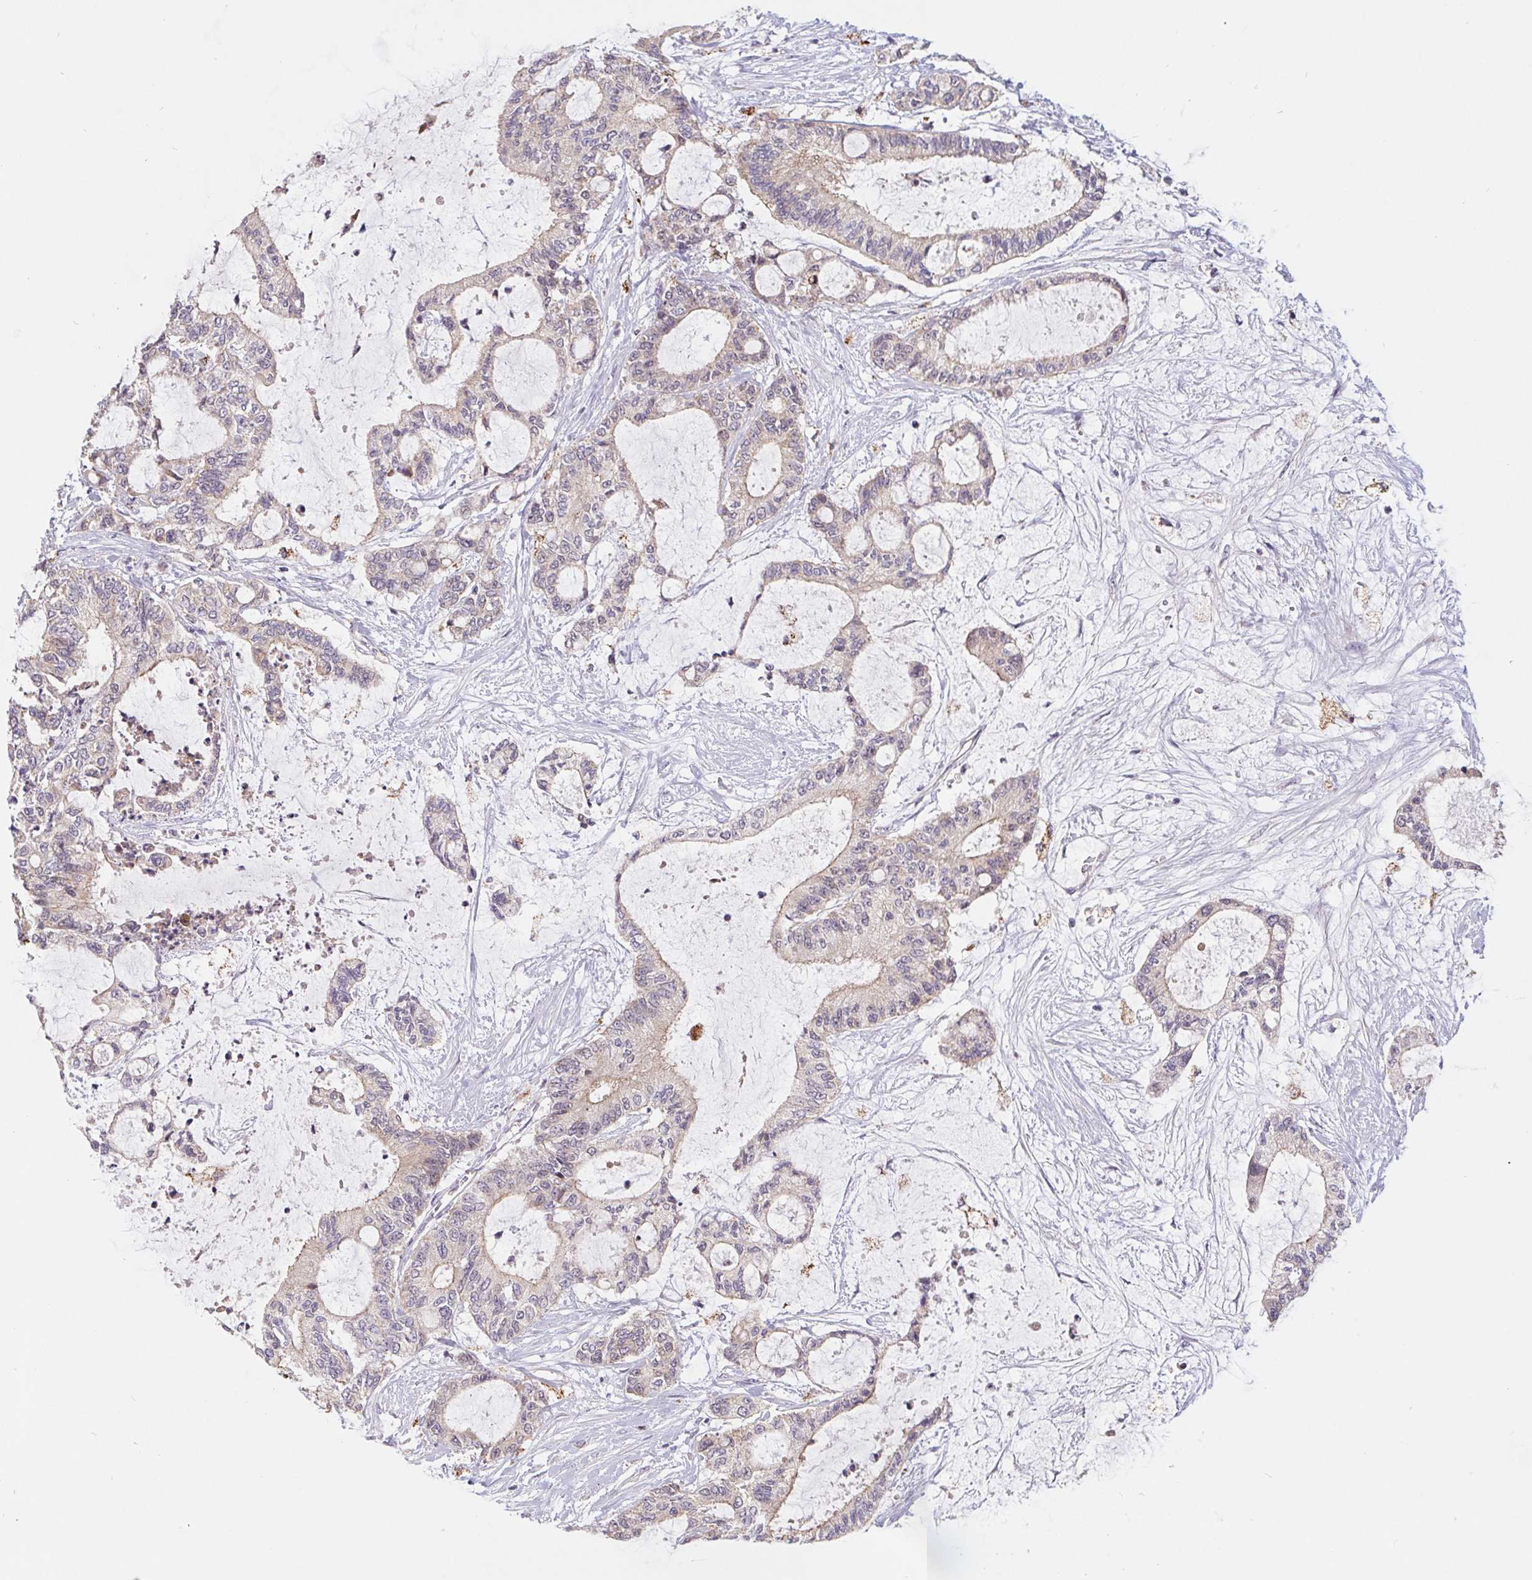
{"staining": {"intensity": "weak", "quantity": "25%-75%", "location": "cytoplasmic/membranous"}, "tissue": "liver cancer", "cell_type": "Tumor cells", "image_type": "cancer", "snomed": [{"axis": "morphology", "description": "Normal tissue, NOS"}, {"axis": "morphology", "description": "Cholangiocarcinoma"}, {"axis": "topography", "description": "Liver"}, {"axis": "topography", "description": "Peripheral nerve tissue"}], "caption": "The image displays immunohistochemical staining of cholangiocarcinoma (liver). There is weak cytoplasmic/membranous expression is appreciated in about 25%-75% of tumor cells. (DAB (3,3'-diaminobenzidine) = brown stain, brightfield microscopy at high magnification).", "gene": "EMC6", "patient": {"sex": "female", "age": 73}}